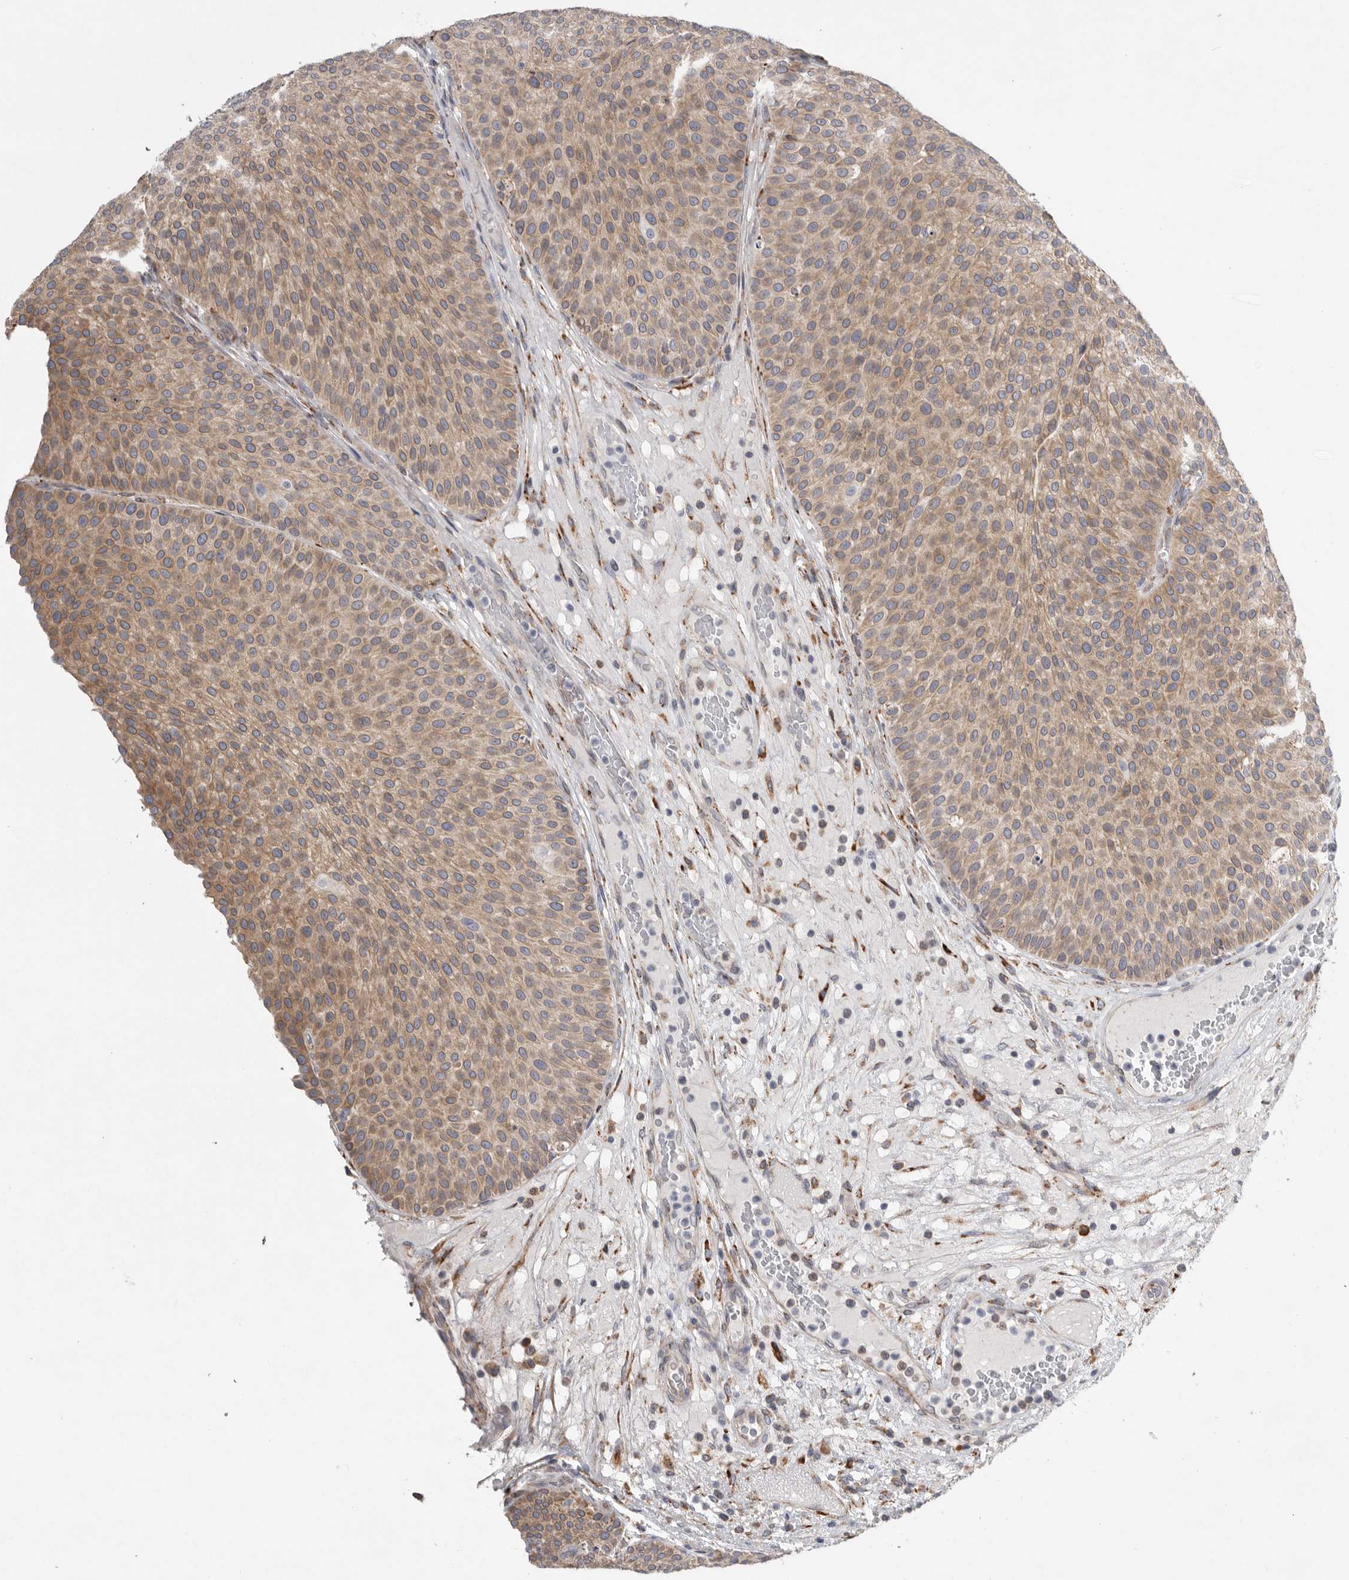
{"staining": {"intensity": "moderate", "quantity": ">75%", "location": "cytoplasmic/membranous"}, "tissue": "urothelial cancer", "cell_type": "Tumor cells", "image_type": "cancer", "snomed": [{"axis": "morphology", "description": "Normal tissue, NOS"}, {"axis": "morphology", "description": "Urothelial carcinoma, Low grade"}, {"axis": "topography", "description": "Smooth muscle"}, {"axis": "topography", "description": "Urinary bladder"}], "caption": "This micrograph displays urothelial cancer stained with immunohistochemistry (IHC) to label a protein in brown. The cytoplasmic/membranous of tumor cells show moderate positivity for the protein. Nuclei are counter-stained blue.", "gene": "GANAB", "patient": {"sex": "male", "age": 60}}